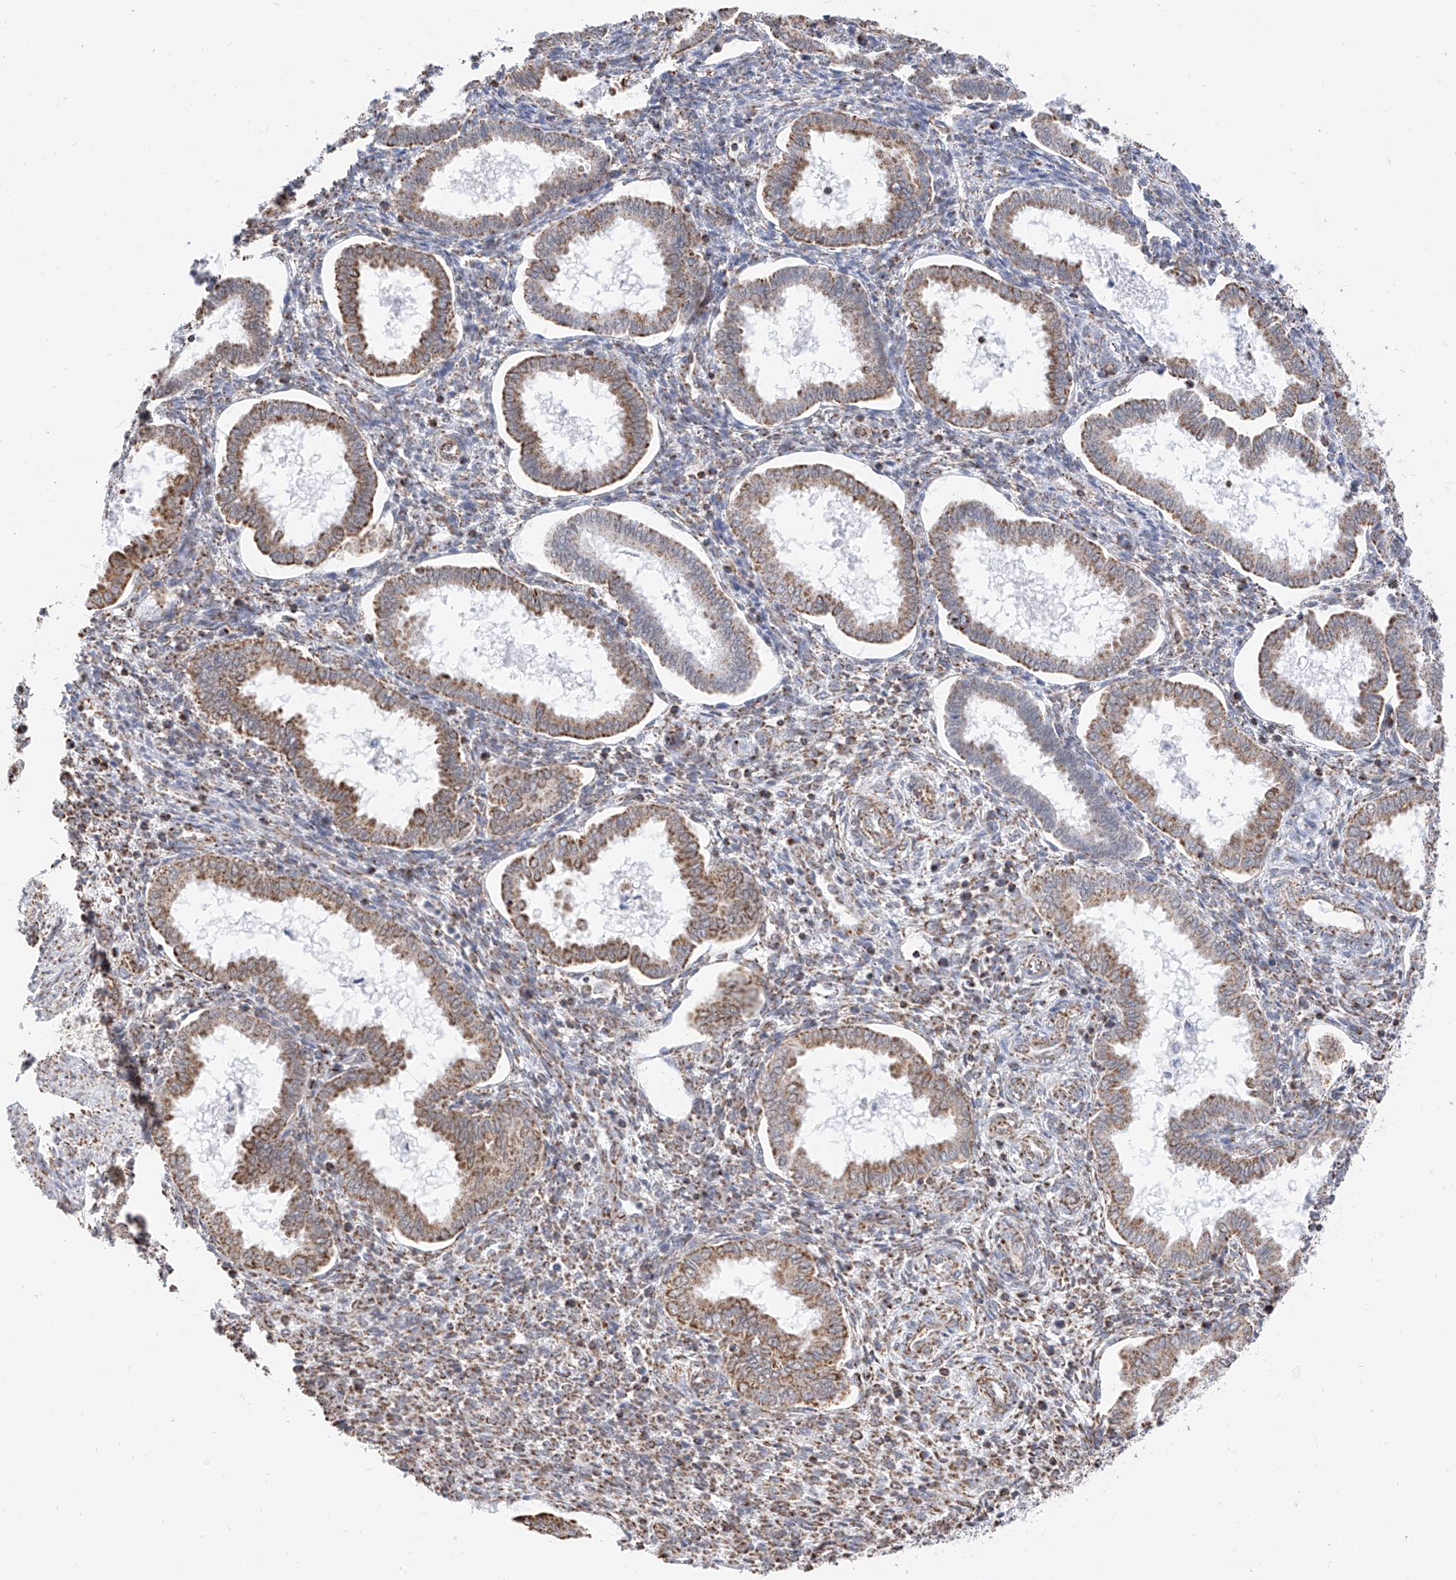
{"staining": {"intensity": "moderate", "quantity": "25%-75%", "location": "cytoplasmic/membranous"}, "tissue": "endometrium", "cell_type": "Cells in endometrial stroma", "image_type": "normal", "snomed": [{"axis": "morphology", "description": "Normal tissue, NOS"}, {"axis": "topography", "description": "Endometrium"}], "caption": "A brown stain highlights moderate cytoplasmic/membranous staining of a protein in cells in endometrial stroma of benign endometrium. Using DAB (3,3'-diaminobenzidine) (brown) and hematoxylin (blue) stains, captured at high magnification using brightfield microscopy.", "gene": "NALCN", "patient": {"sex": "female", "age": 24}}